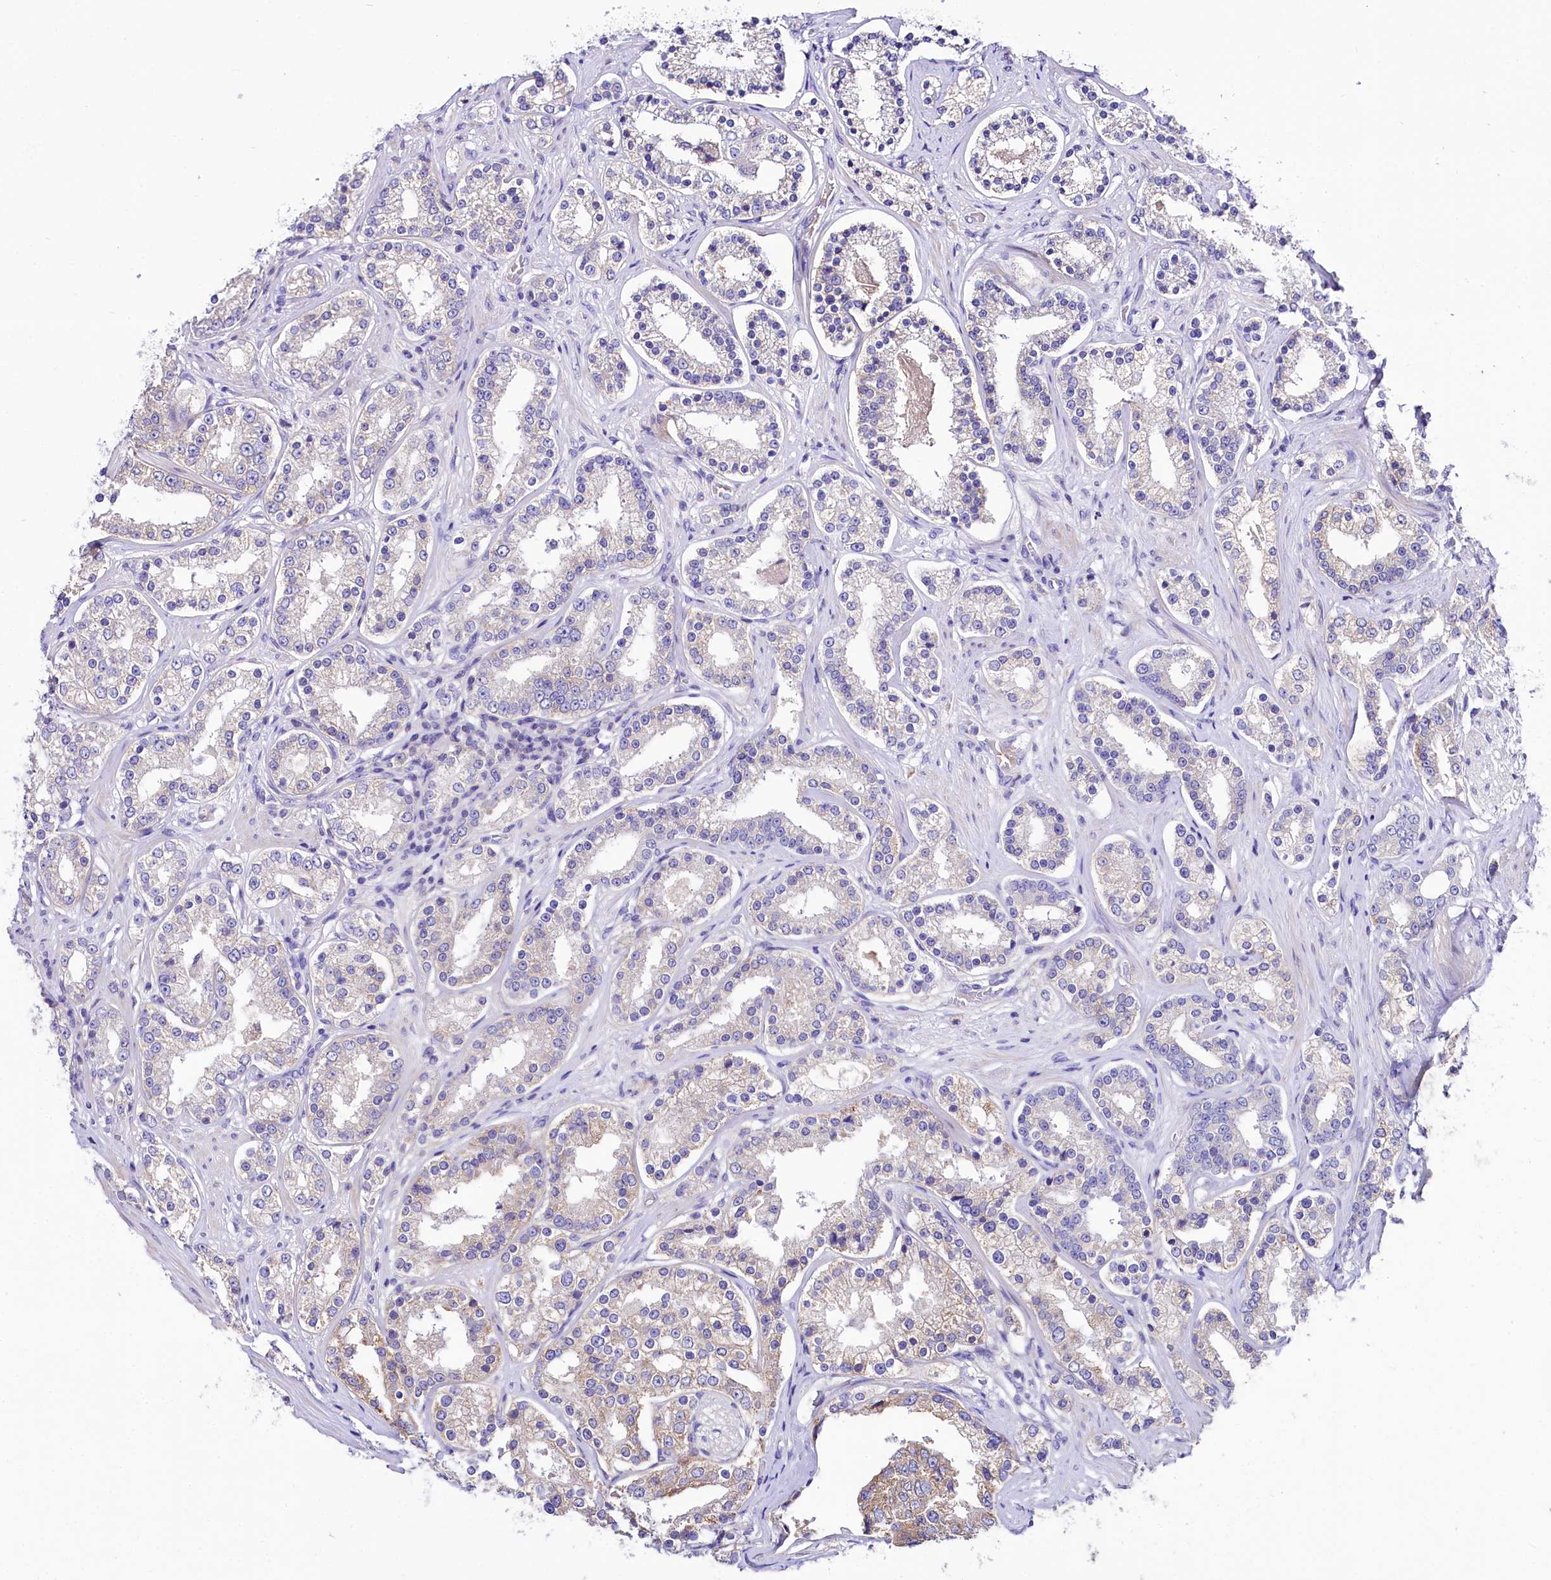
{"staining": {"intensity": "weak", "quantity": "<25%", "location": "cytoplasmic/membranous"}, "tissue": "prostate cancer", "cell_type": "Tumor cells", "image_type": "cancer", "snomed": [{"axis": "morphology", "description": "Normal tissue, NOS"}, {"axis": "morphology", "description": "Adenocarcinoma, High grade"}, {"axis": "topography", "description": "Prostate"}], "caption": "A micrograph of human prostate cancer is negative for staining in tumor cells.", "gene": "ABHD5", "patient": {"sex": "male", "age": 83}}